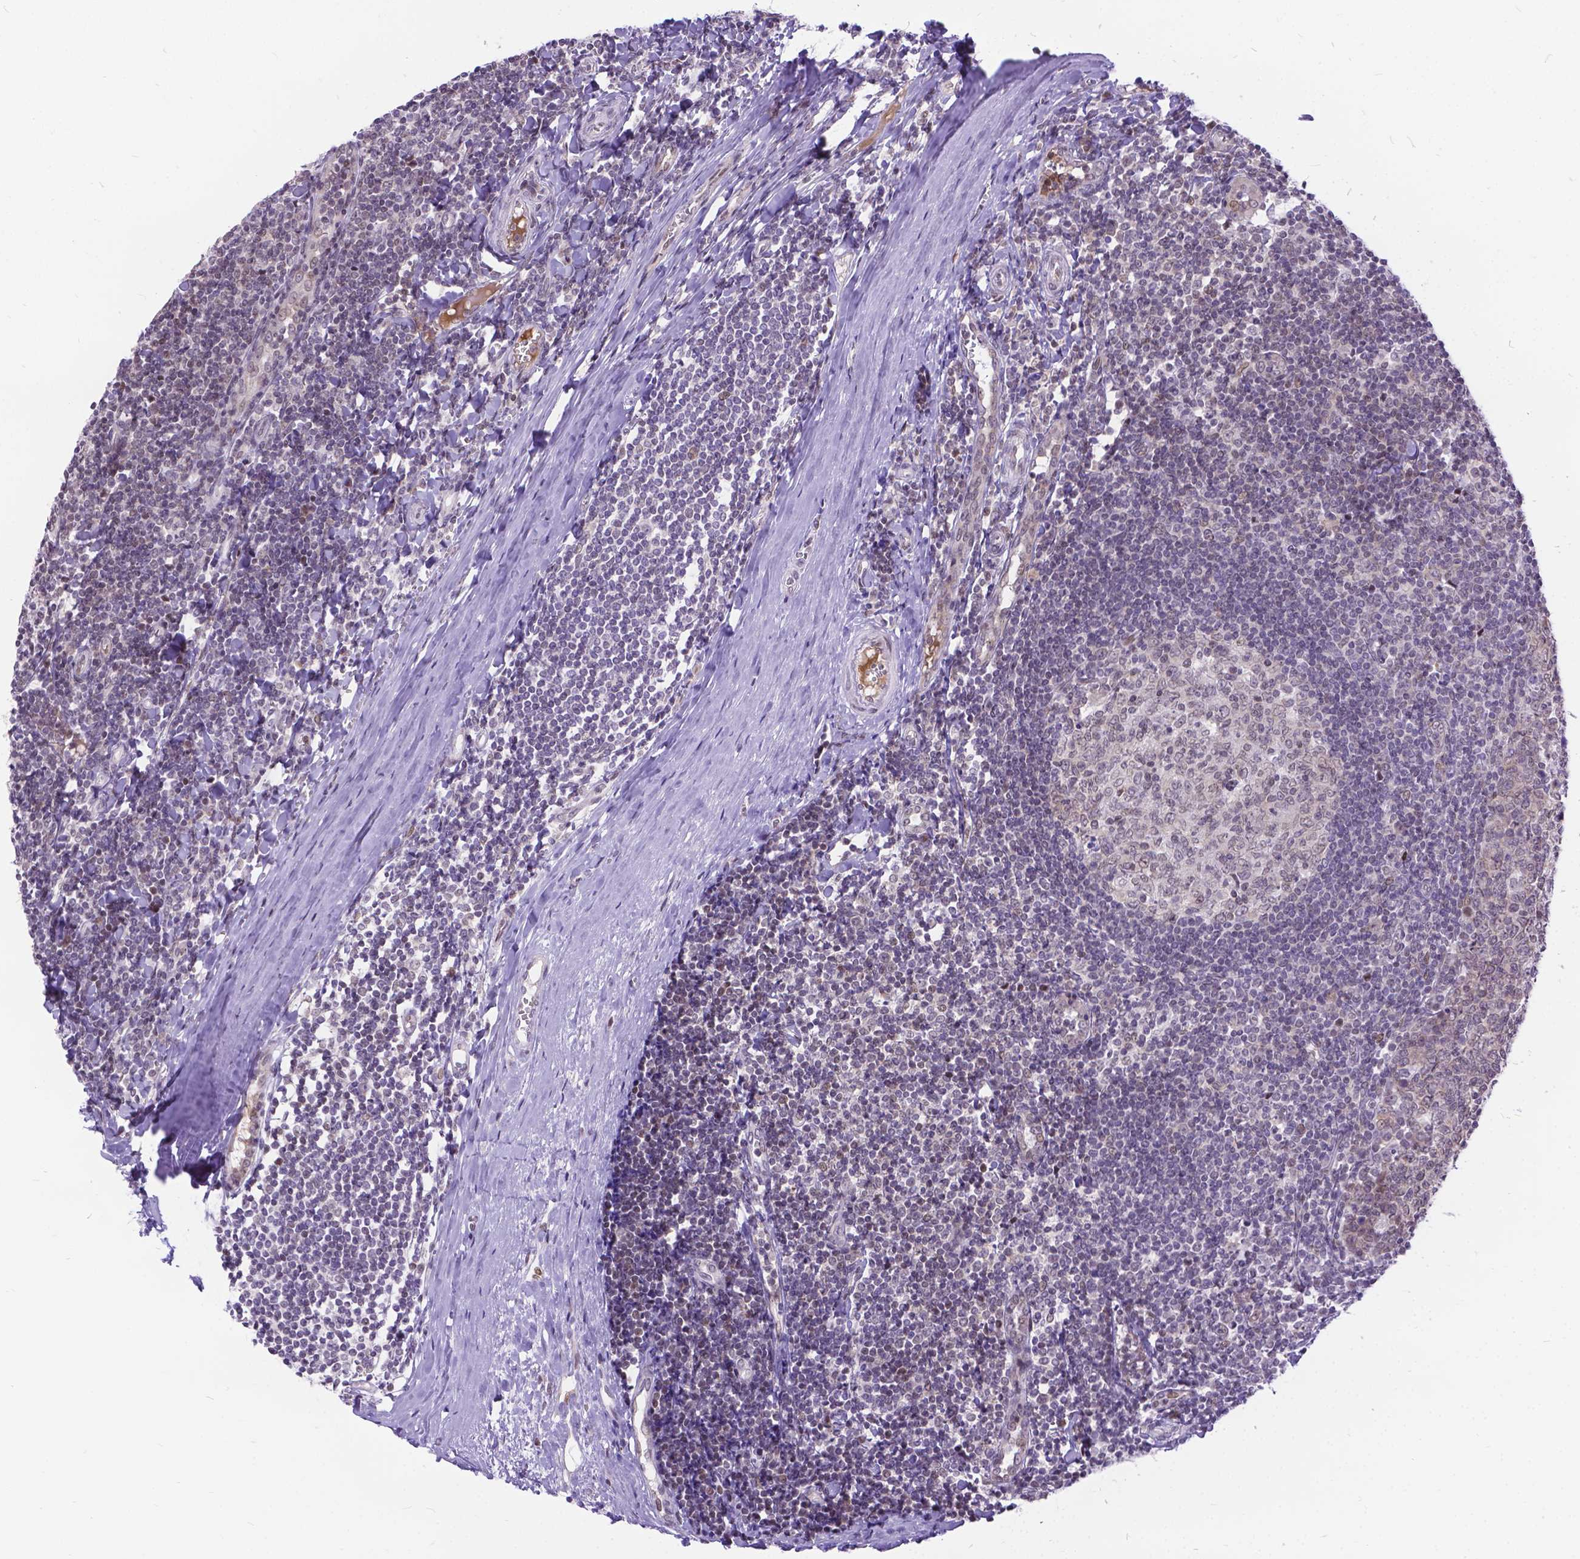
{"staining": {"intensity": "weak", "quantity": "<25%", "location": "nuclear"}, "tissue": "tonsil", "cell_type": "Germinal center cells", "image_type": "normal", "snomed": [{"axis": "morphology", "description": "Normal tissue, NOS"}, {"axis": "topography", "description": "Tonsil"}], "caption": "Immunohistochemistry (IHC) micrograph of benign tonsil: tonsil stained with DAB demonstrates no significant protein staining in germinal center cells. The staining was performed using DAB to visualize the protein expression in brown, while the nuclei were stained in blue with hematoxylin (Magnification: 20x).", "gene": "FAM124B", "patient": {"sex": "female", "age": 12}}